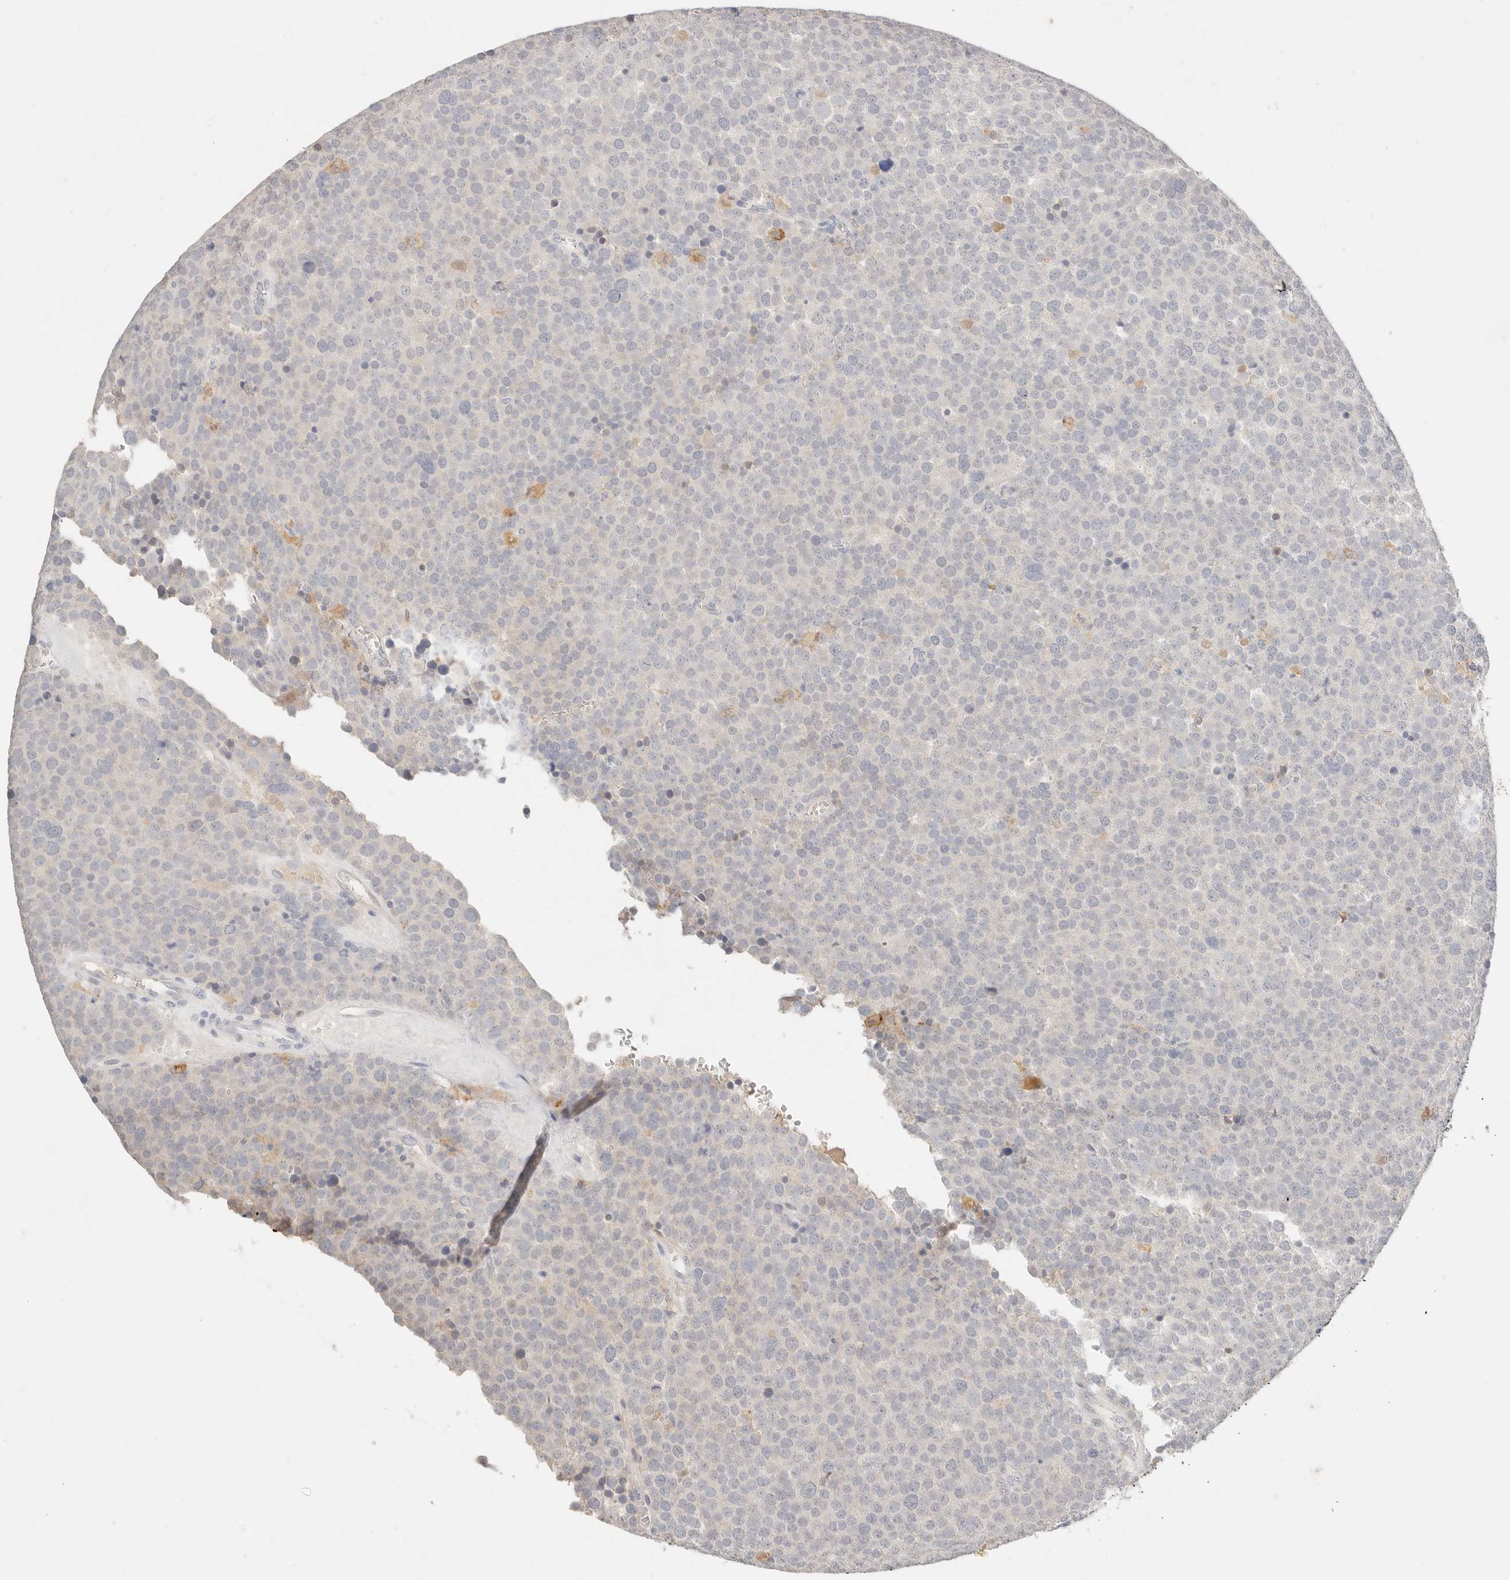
{"staining": {"intensity": "negative", "quantity": "none", "location": "none"}, "tissue": "testis cancer", "cell_type": "Tumor cells", "image_type": "cancer", "snomed": [{"axis": "morphology", "description": "Seminoma, NOS"}, {"axis": "topography", "description": "Testis"}], "caption": "Testis cancer was stained to show a protein in brown. There is no significant staining in tumor cells.", "gene": "CEP120", "patient": {"sex": "male", "age": 71}}